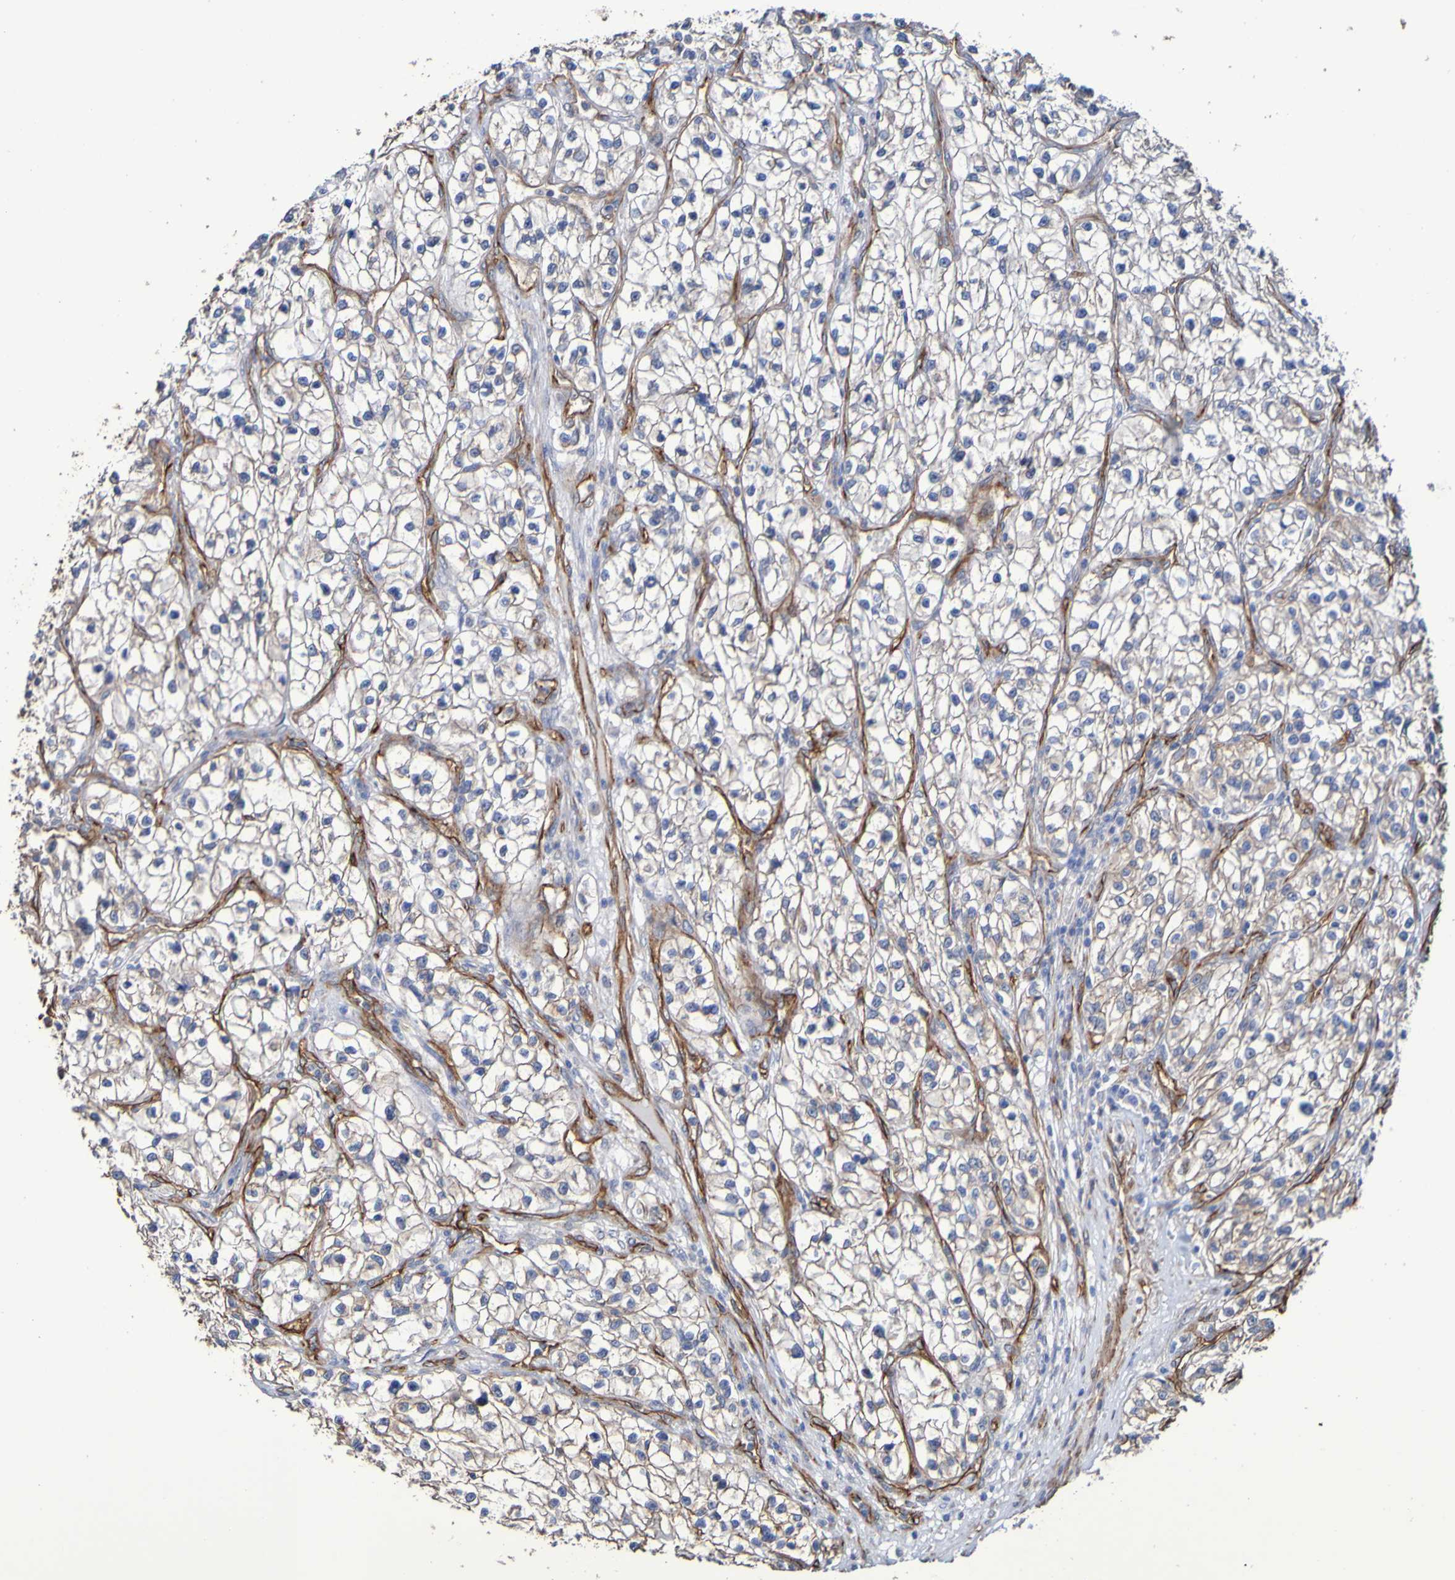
{"staining": {"intensity": "weak", "quantity": "<25%", "location": "cytoplasmic/membranous"}, "tissue": "renal cancer", "cell_type": "Tumor cells", "image_type": "cancer", "snomed": [{"axis": "morphology", "description": "Adenocarcinoma, NOS"}, {"axis": "topography", "description": "Kidney"}], "caption": "There is no significant positivity in tumor cells of renal cancer (adenocarcinoma).", "gene": "ELMOD3", "patient": {"sex": "female", "age": 57}}